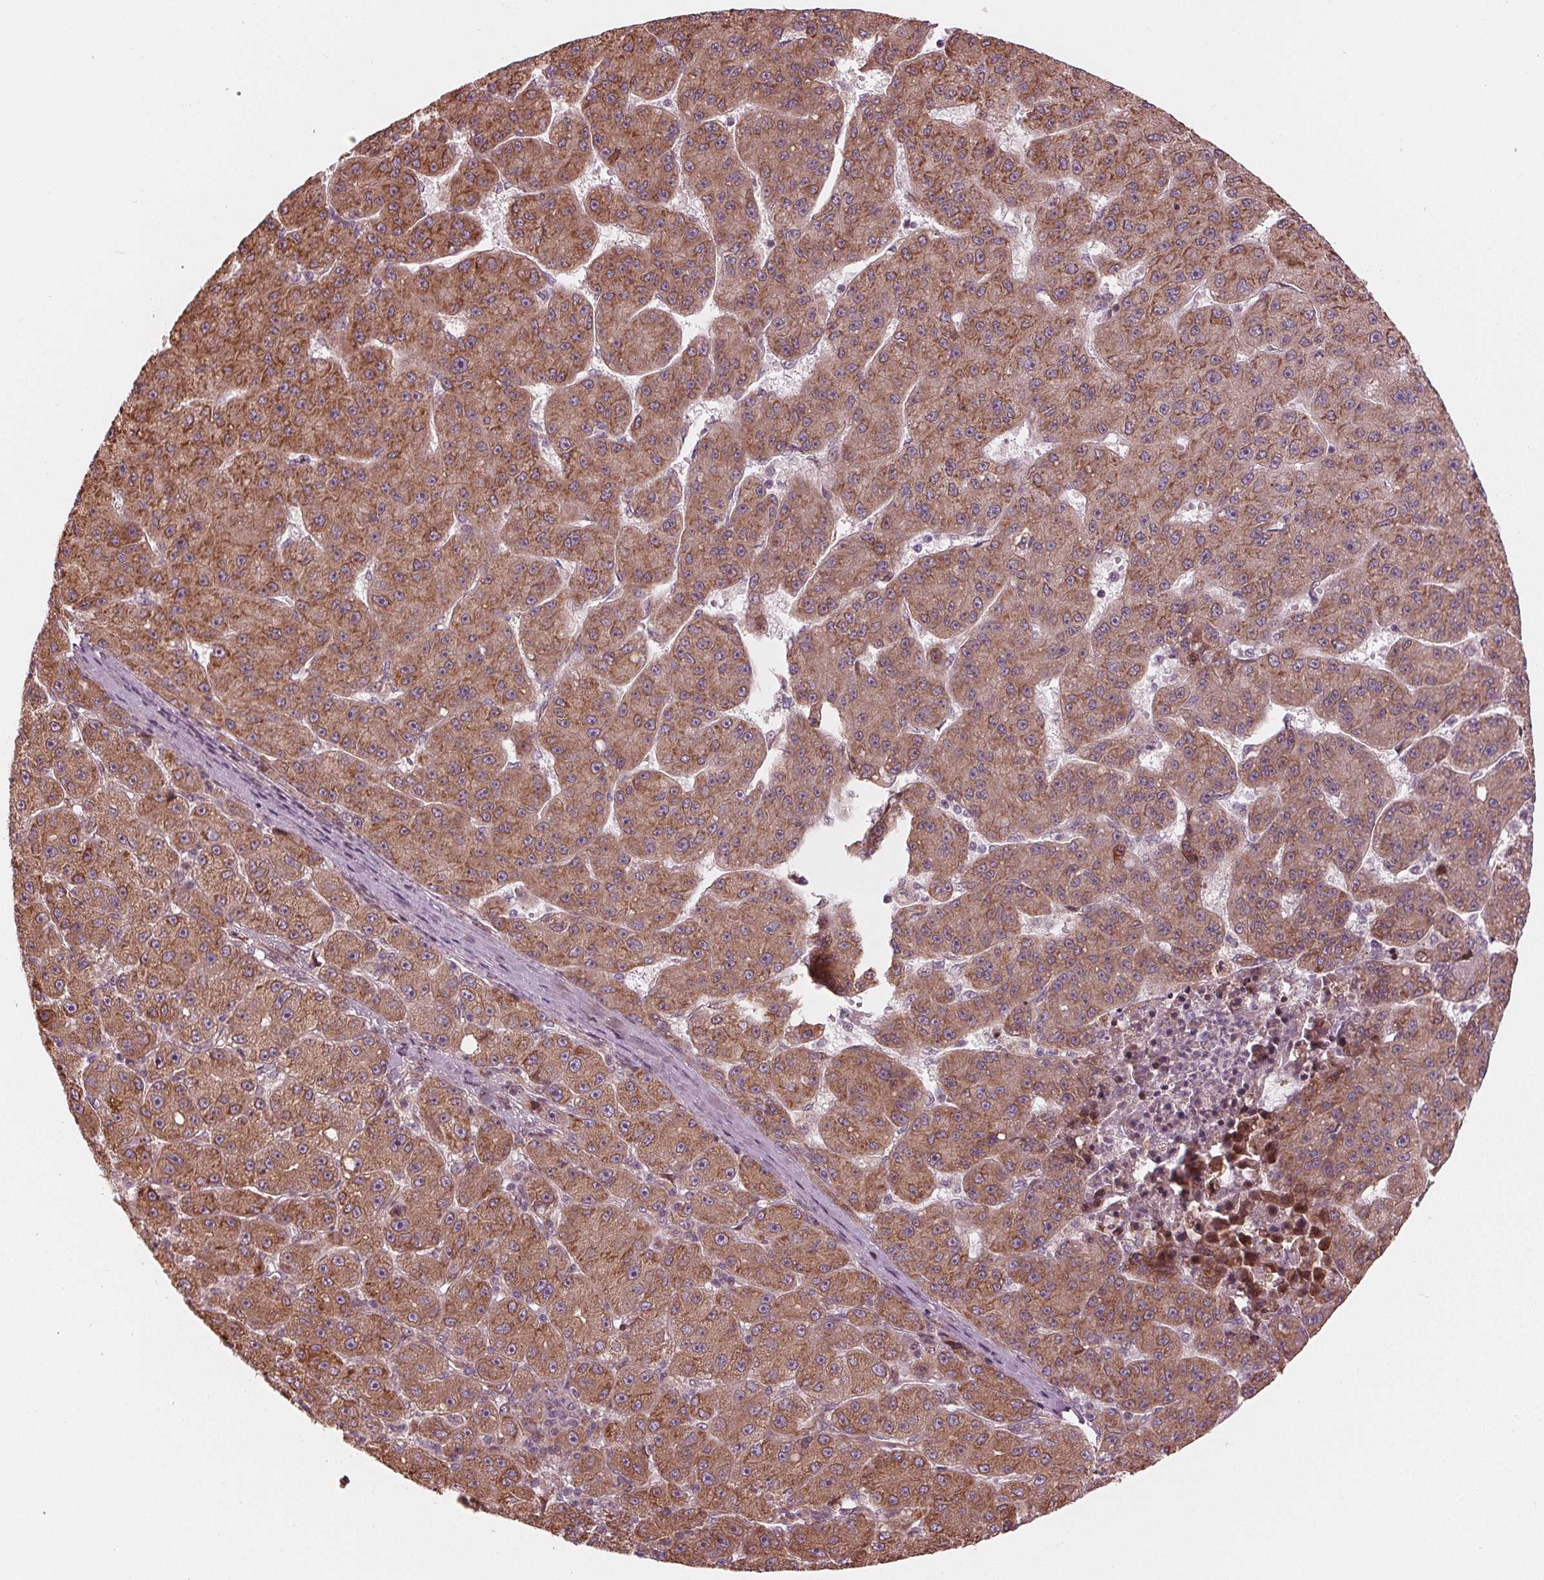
{"staining": {"intensity": "moderate", "quantity": ">75%", "location": "cytoplasmic/membranous"}, "tissue": "liver cancer", "cell_type": "Tumor cells", "image_type": "cancer", "snomed": [{"axis": "morphology", "description": "Carcinoma, Hepatocellular, NOS"}, {"axis": "topography", "description": "Liver"}], "caption": "Immunohistochemistry micrograph of human hepatocellular carcinoma (liver) stained for a protein (brown), which displays medium levels of moderate cytoplasmic/membranous staining in about >75% of tumor cells.", "gene": "CMIP", "patient": {"sex": "male", "age": 67}}